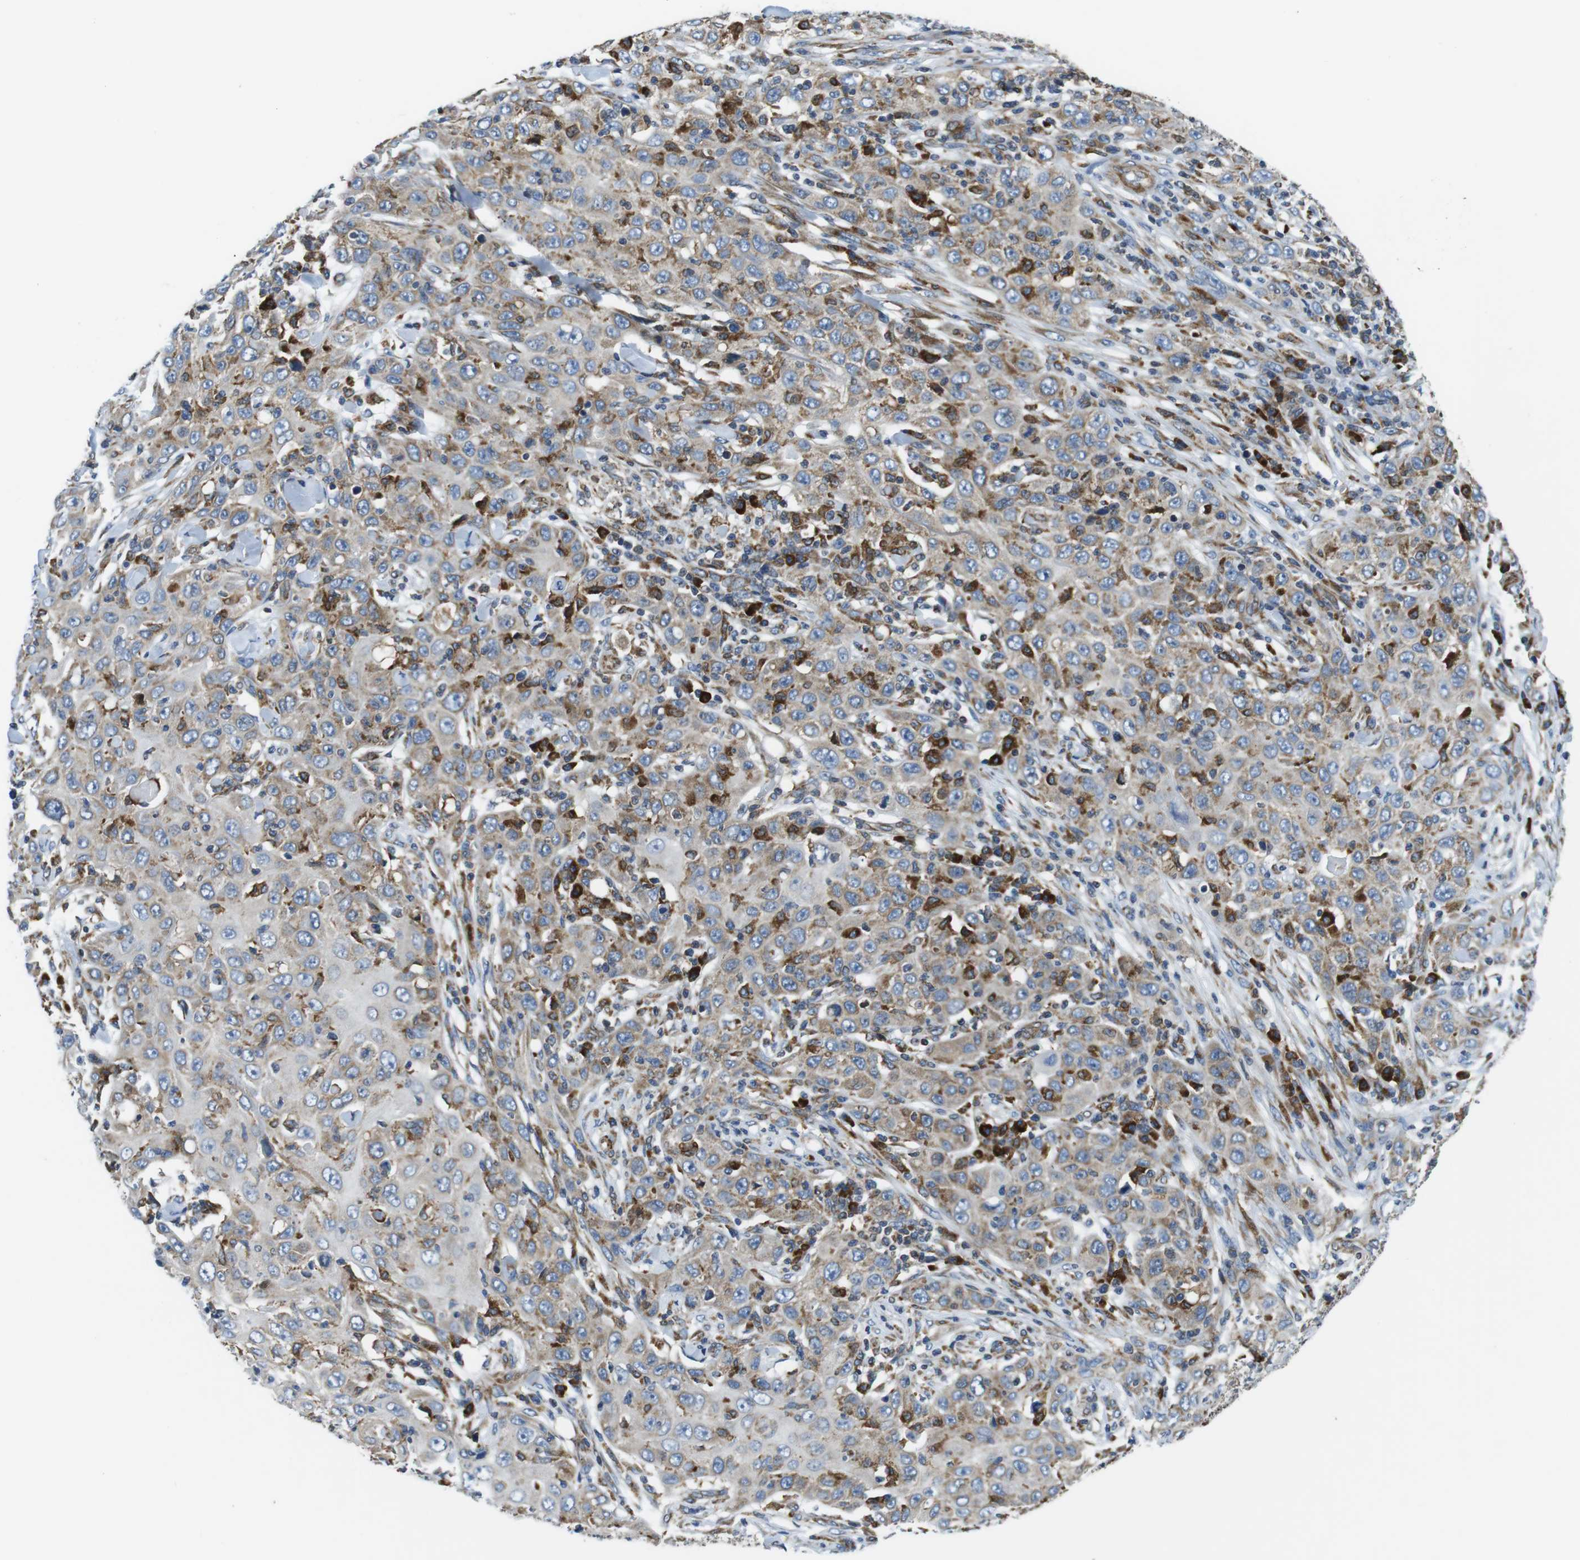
{"staining": {"intensity": "weak", "quantity": ">75%", "location": "cytoplasmic/membranous"}, "tissue": "skin cancer", "cell_type": "Tumor cells", "image_type": "cancer", "snomed": [{"axis": "morphology", "description": "Squamous cell carcinoma, NOS"}, {"axis": "topography", "description": "Skin"}], "caption": "IHC staining of skin cancer (squamous cell carcinoma), which exhibits low levels of weak cytoplasmic/membranous staining in approximately >75% of tumor cells indicating weak cytoplasmic/membranous protein expression. The staining was performed using DAB (brown) for protein detection and nuclei were counterstained in hematoxylin (blue).", "gene": "UGGT1", "patient": {"sex": "female", "age": 88}}